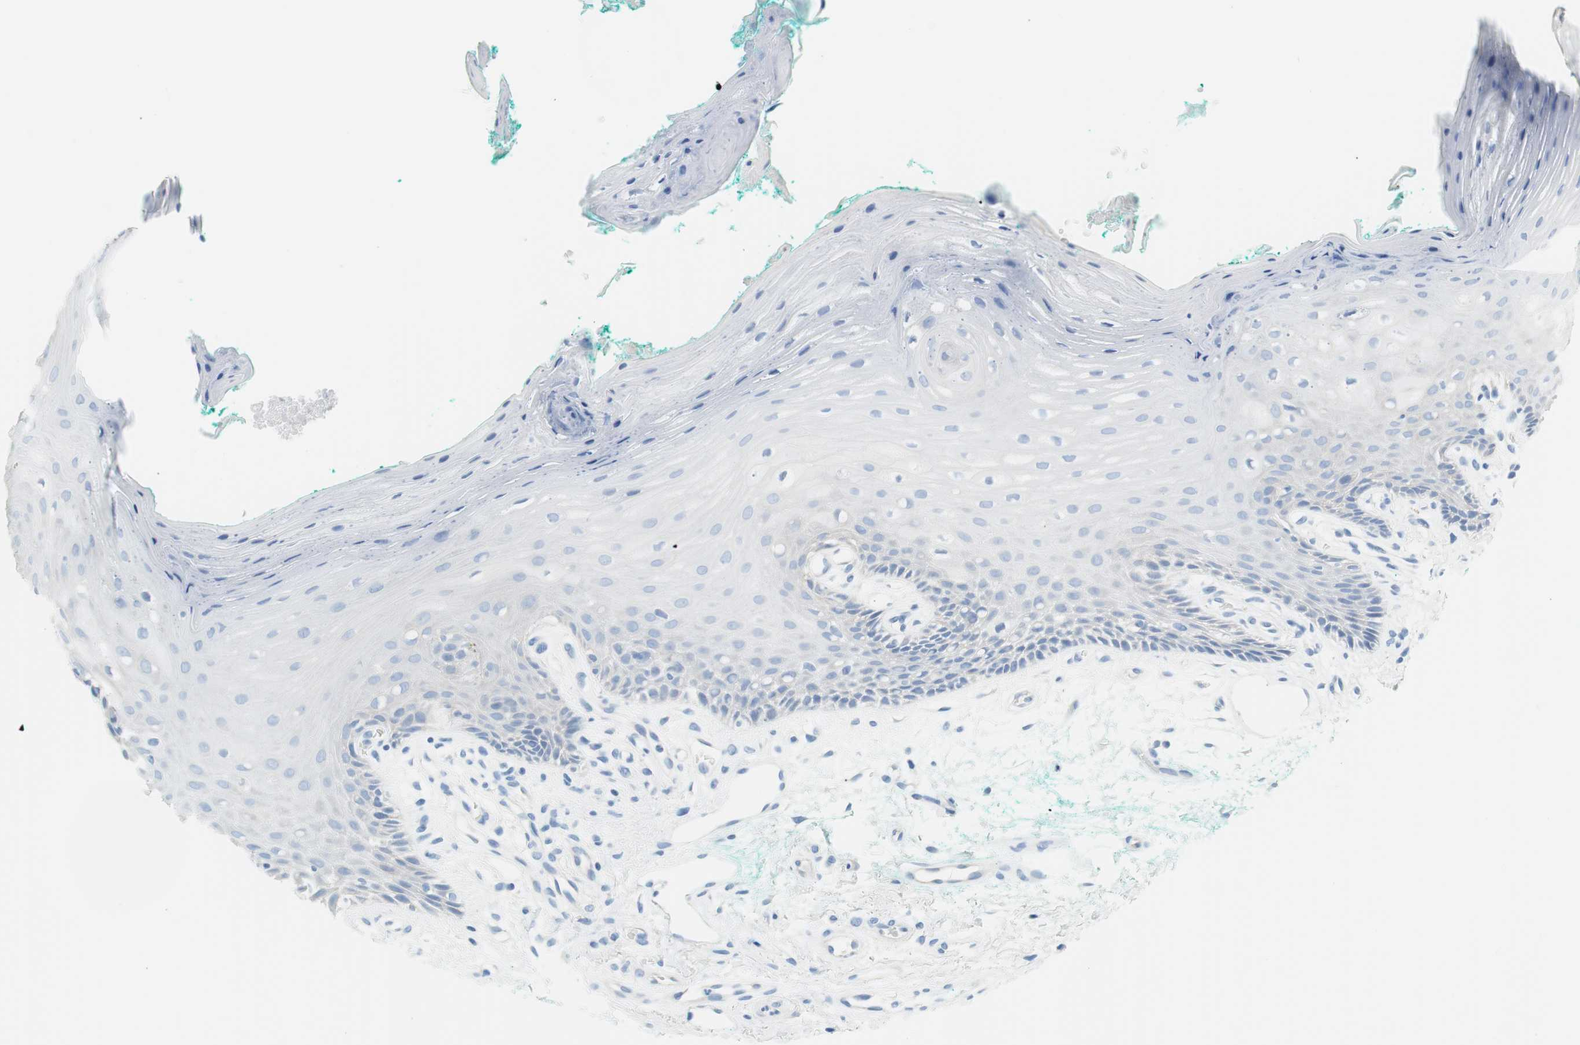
{"staining": {"intensity": "negative", "quantity": "none", "location": "none"}, "tissue": "oral mucosa", "cell_type": "Squamous epithelial cells", "image_type": "normal", "snomed": [{"axis": "morphology", "description": "Normal tissue, NOS"}, {"axis": "topography", "description": "Skeletal muscle"}, {"axis": "topography", "description": "Oral tissue"}, {"axis": "topography", "description": "Peripheral nerve tissue"}], "caption": "A high-resolution image shows IHC staining of benign oral mucosa, which exhibits no significant positivity in squamous epithelial cells.", "gene": "MYH1", "patient": {"sex": "female", "age": 84}}